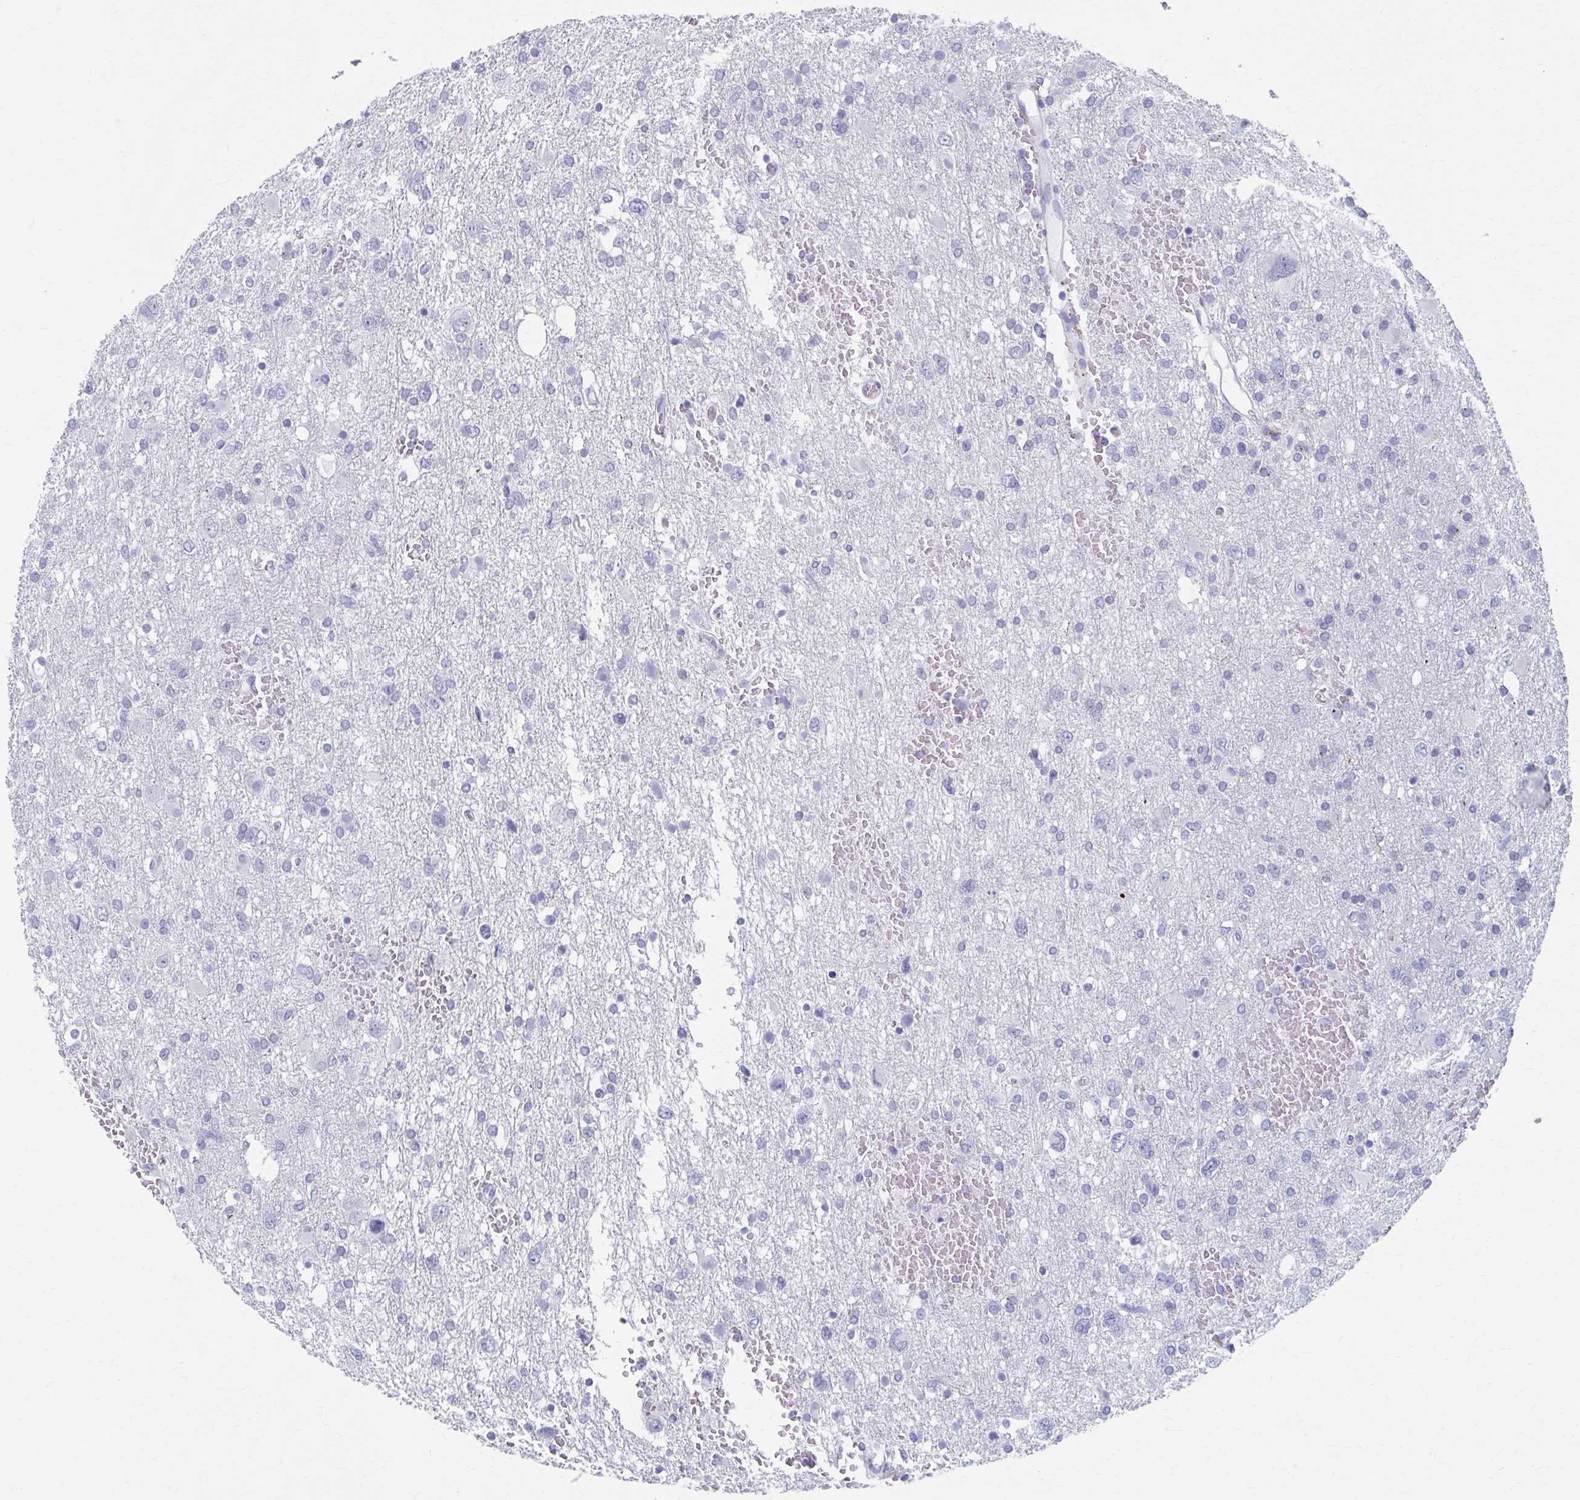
{"staining": {"intensity": "negative", "quantity": "none", "location": "none"}, "tissue": "glioma", "cell_type": "Tumor cells", "image_type": "cancer", "snomed": [{"axis": "morphology", "description": "Glioma, malignant, High grade"}, {"axis": "topography", "description": "Brain"}], "caption": "DAB immunohistochemical staining of malignant glioma (high-grade) reveals no significant positivity in tumor cells.", "gene": "OLFM2", "patient": {"sex": "male", "age": 61}}